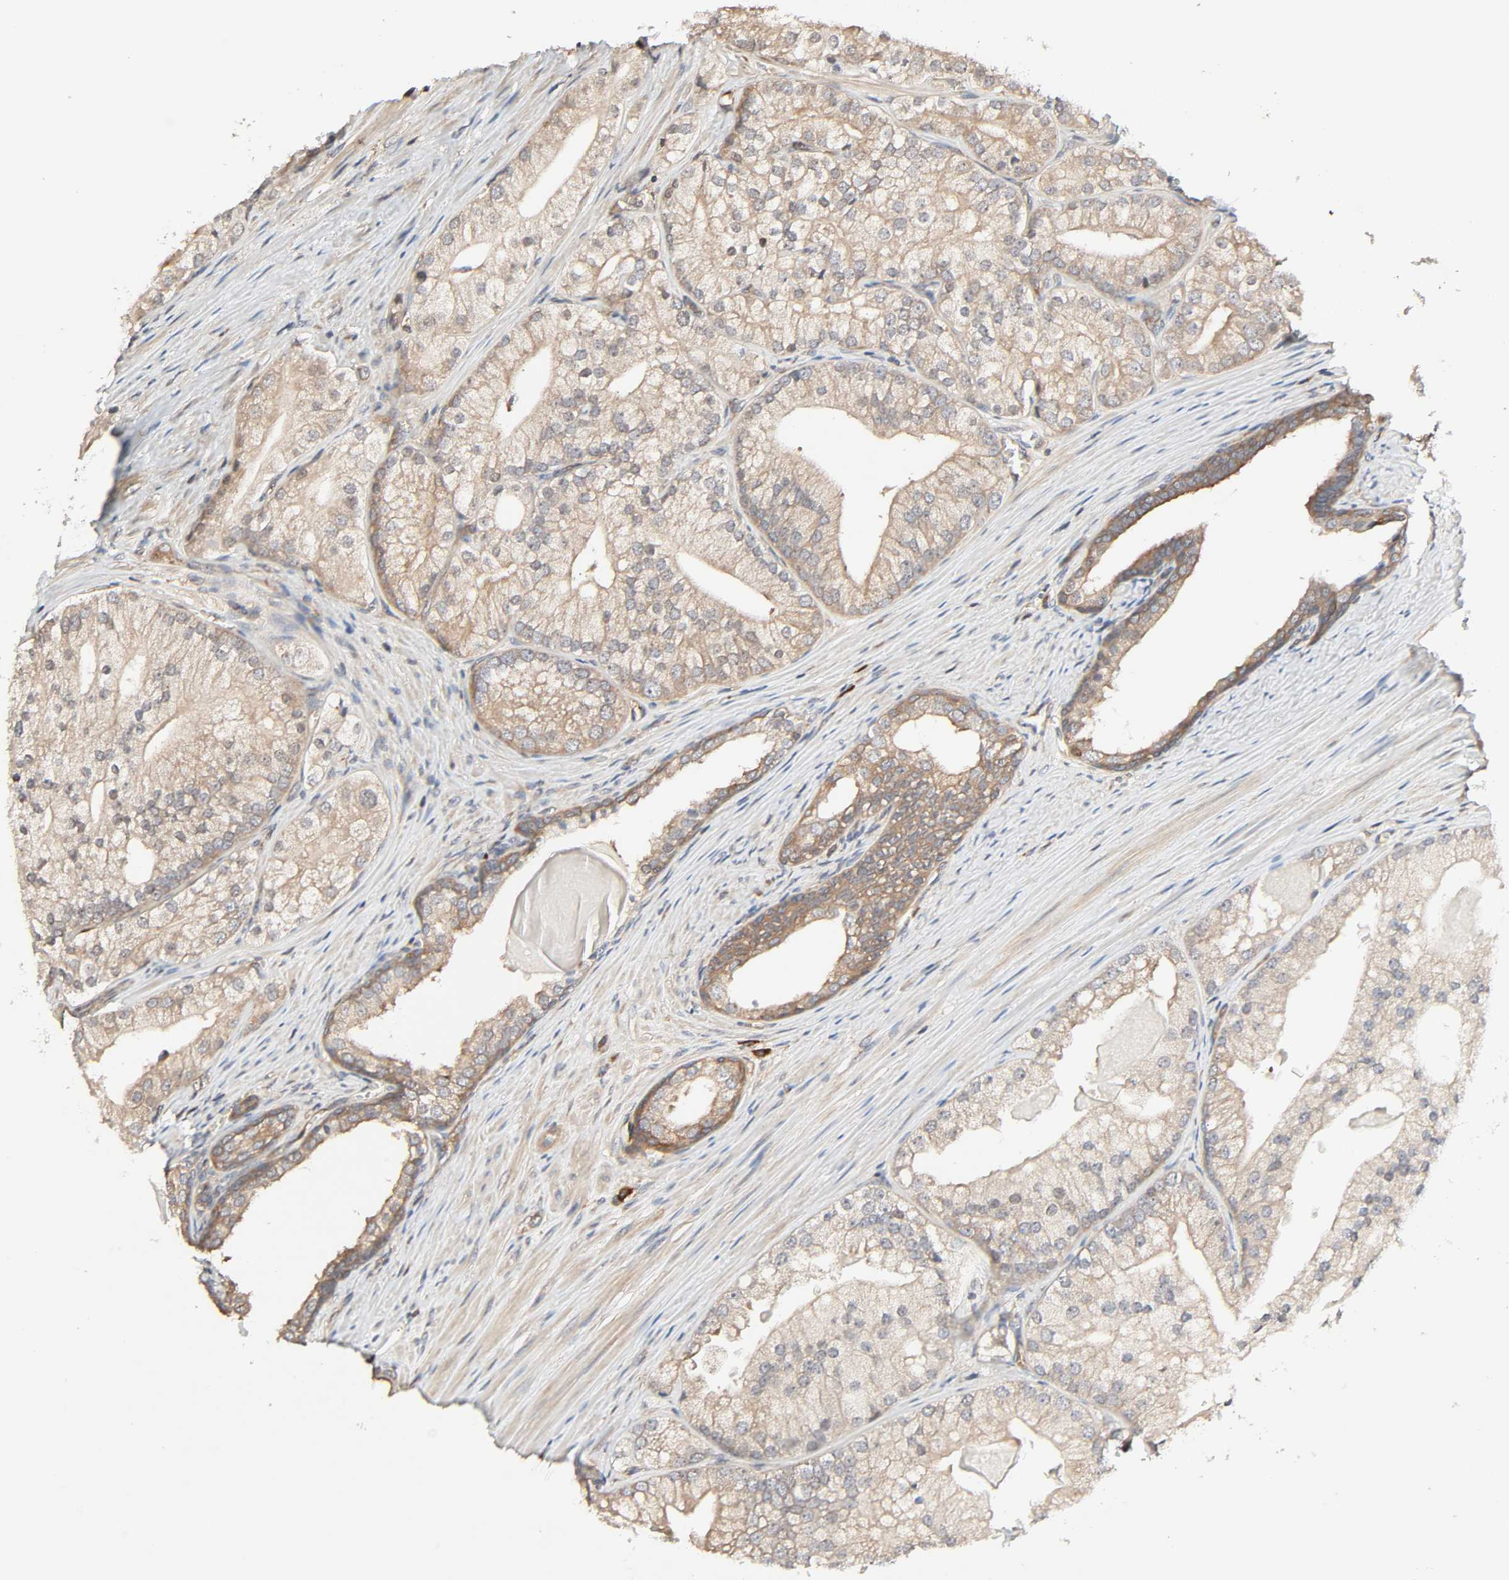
{"staining": {"intensity": "weak", "quantity": ">75%", "location": "cytoplasmic/membranous"}, "tissue": "prostate cancer", "cell_type": "Tumor cells", "image_type": "cancer", "snomed": [{"axis": "morphology", "description": "Adenocarcinoma, Low grade"}, {"axis": "topography", "description": "Prostate"}], "caption": "A brown stain highlights weak cytoplasmic/membranous expression of a protein in human prostate cancer tumor cells. The staining was performed using DAB (3,3'-diaminobenzidine), with brown indicating positive protein expression. Nuclei are stained blue with hematoxylin.", "gene": "PPP2R1B", "patient": {"sex": "male", "age": 69}}